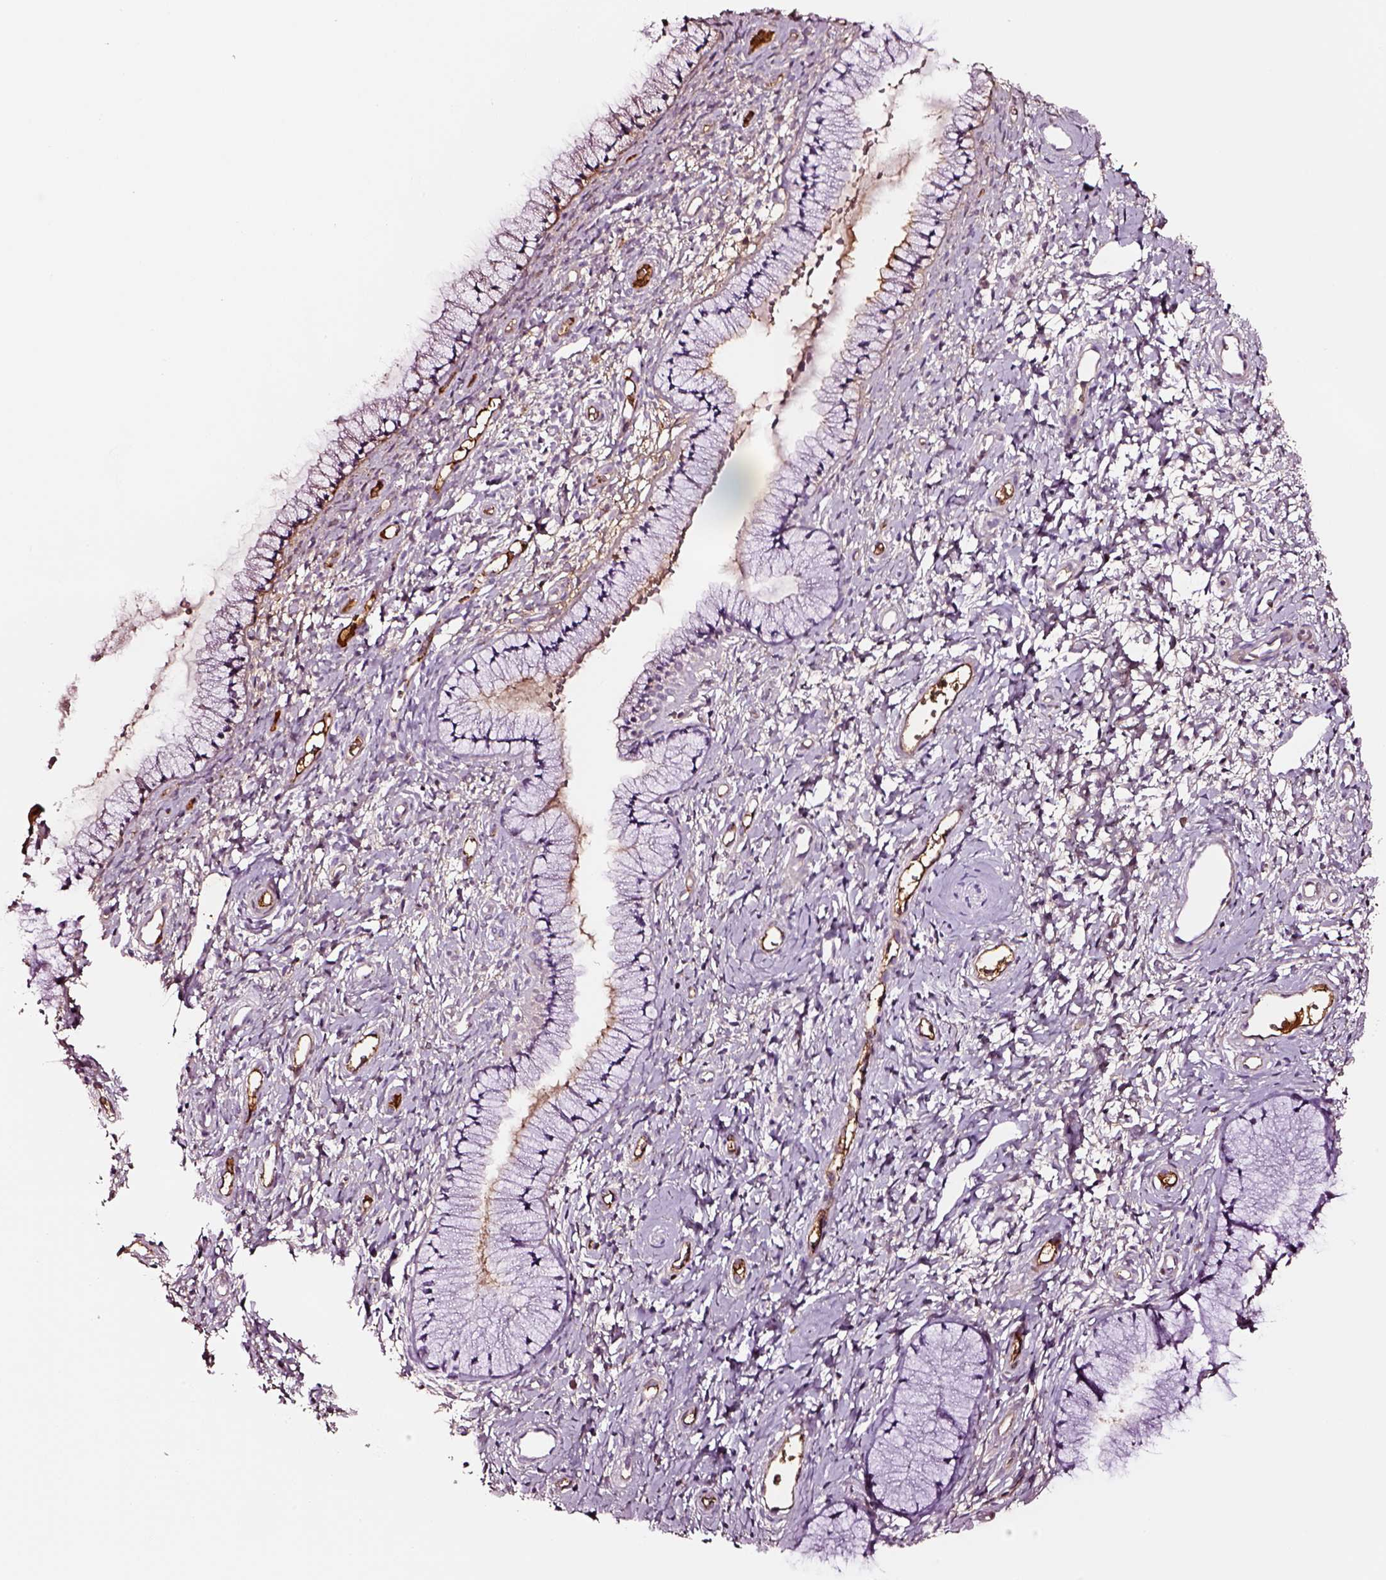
{"staining": {"intensity": "negative", "quantity": "none", "location": "none"}, "tissue": "cervix", "cell_type": "Glandular cells", "image_type": "normal", "snomed": [{"axis": "morphology", "description": "Normal tissue, NOS"}, {"axis": "topography", "description": "Cervix"}], "caption": "Immunohistochemistry of normal cervix demonstrates no positivity in glandular cells. (DAB immunohistochemistry, high magnification).", "gene": "TF", "patient": {"sex": "female", "age": 36}}